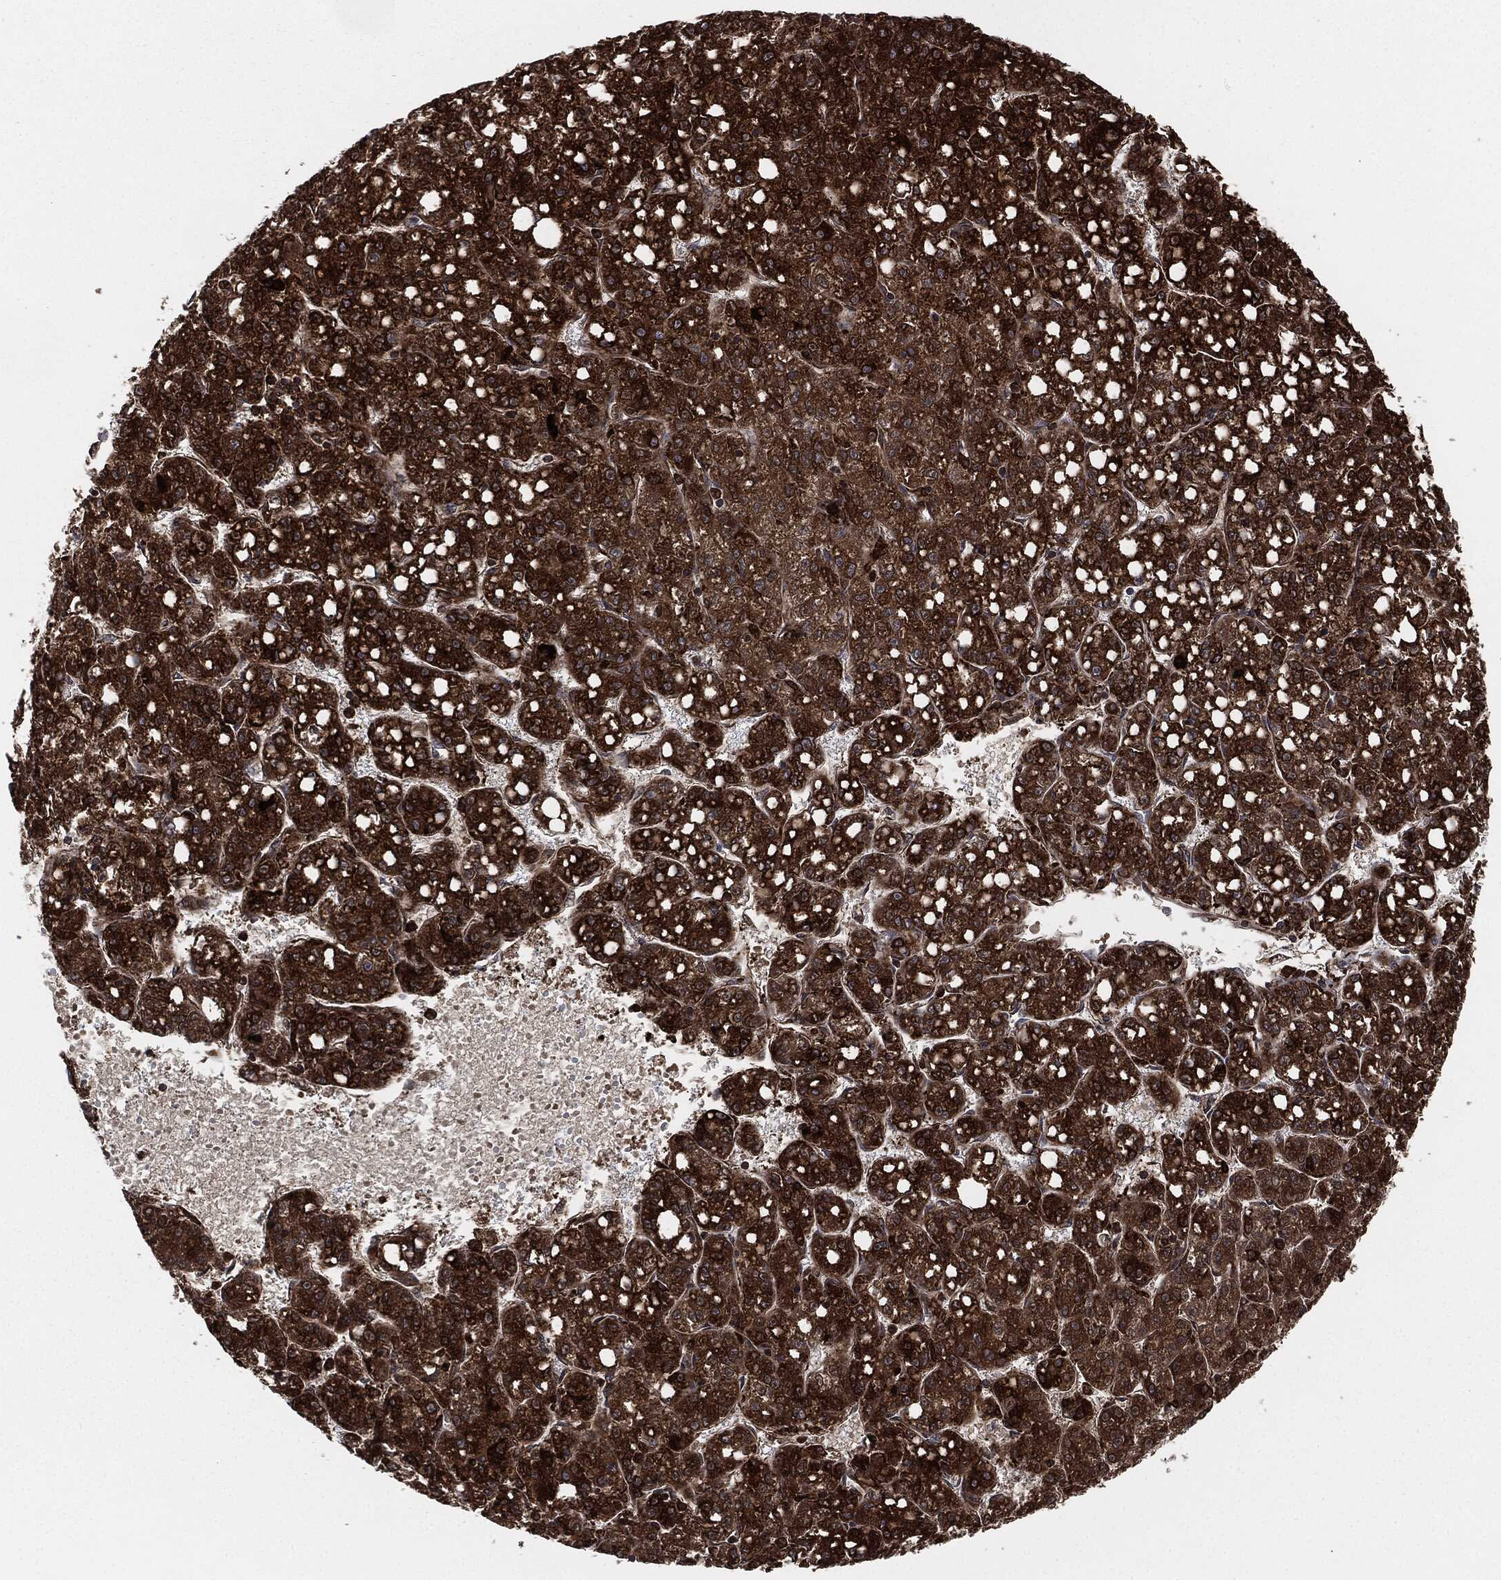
{"staining": {"intensity": "strong", "quantity": ">75%", "location": "cytoplasmic/membranous"}, "tissue": "liver cancer", "cell_type": "Tumor cells", "image_type": "cancer", "snomed": [{"axis": "morphology", "description": "Carcinoma, Hepatocellular, NOS"}, {"axis": "topography", "description": "Liver"}], "caption": "Brown immunohistochemical staining in human liver cancer (hepatocellular carcinoma) exhibits strong cytoplasmic/membranous expression in about >75% of tumor cells.", "gene": "CALR", "patient": {"sex": "female", "age": 65}}